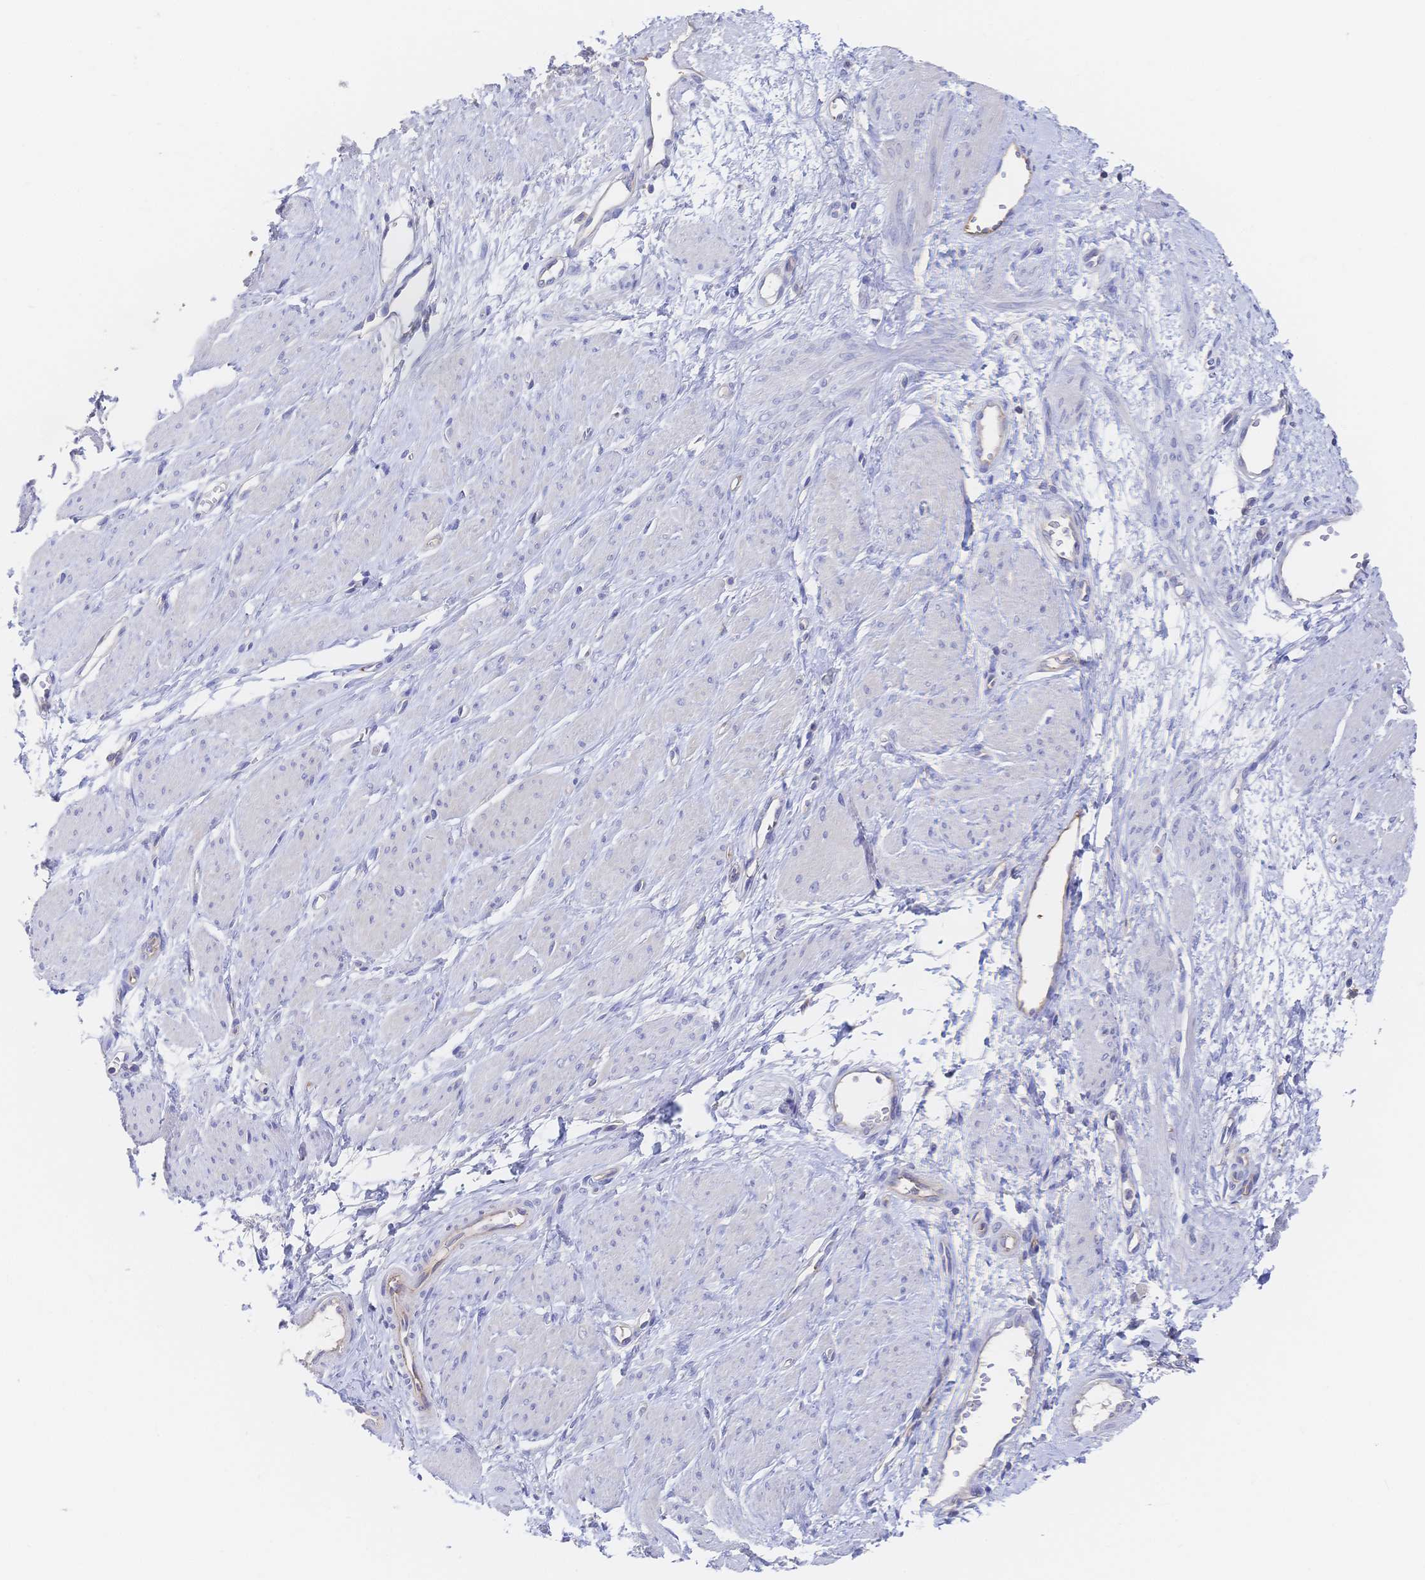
{"staining": {"intensity": "negative", "quantity": "none", "location": "none"}, "tissue": "smooth muscle", "cell_type": "Smooth muscle cells", "image_type": "normal", "snomed": [{"axis": "morphology", "description": "Normal tissue, NOS"}, {"axis": "topography", "description": "Smooth muscle"}, {"axis": "topography", "description": "Uterus"}], "caption": "Smooth muscle cells show no significant positivity in benign smooth muscle. (DAB IHC, high magnification).", "gene": "F11R", "patient": {"sex": "female", "age": 39}}